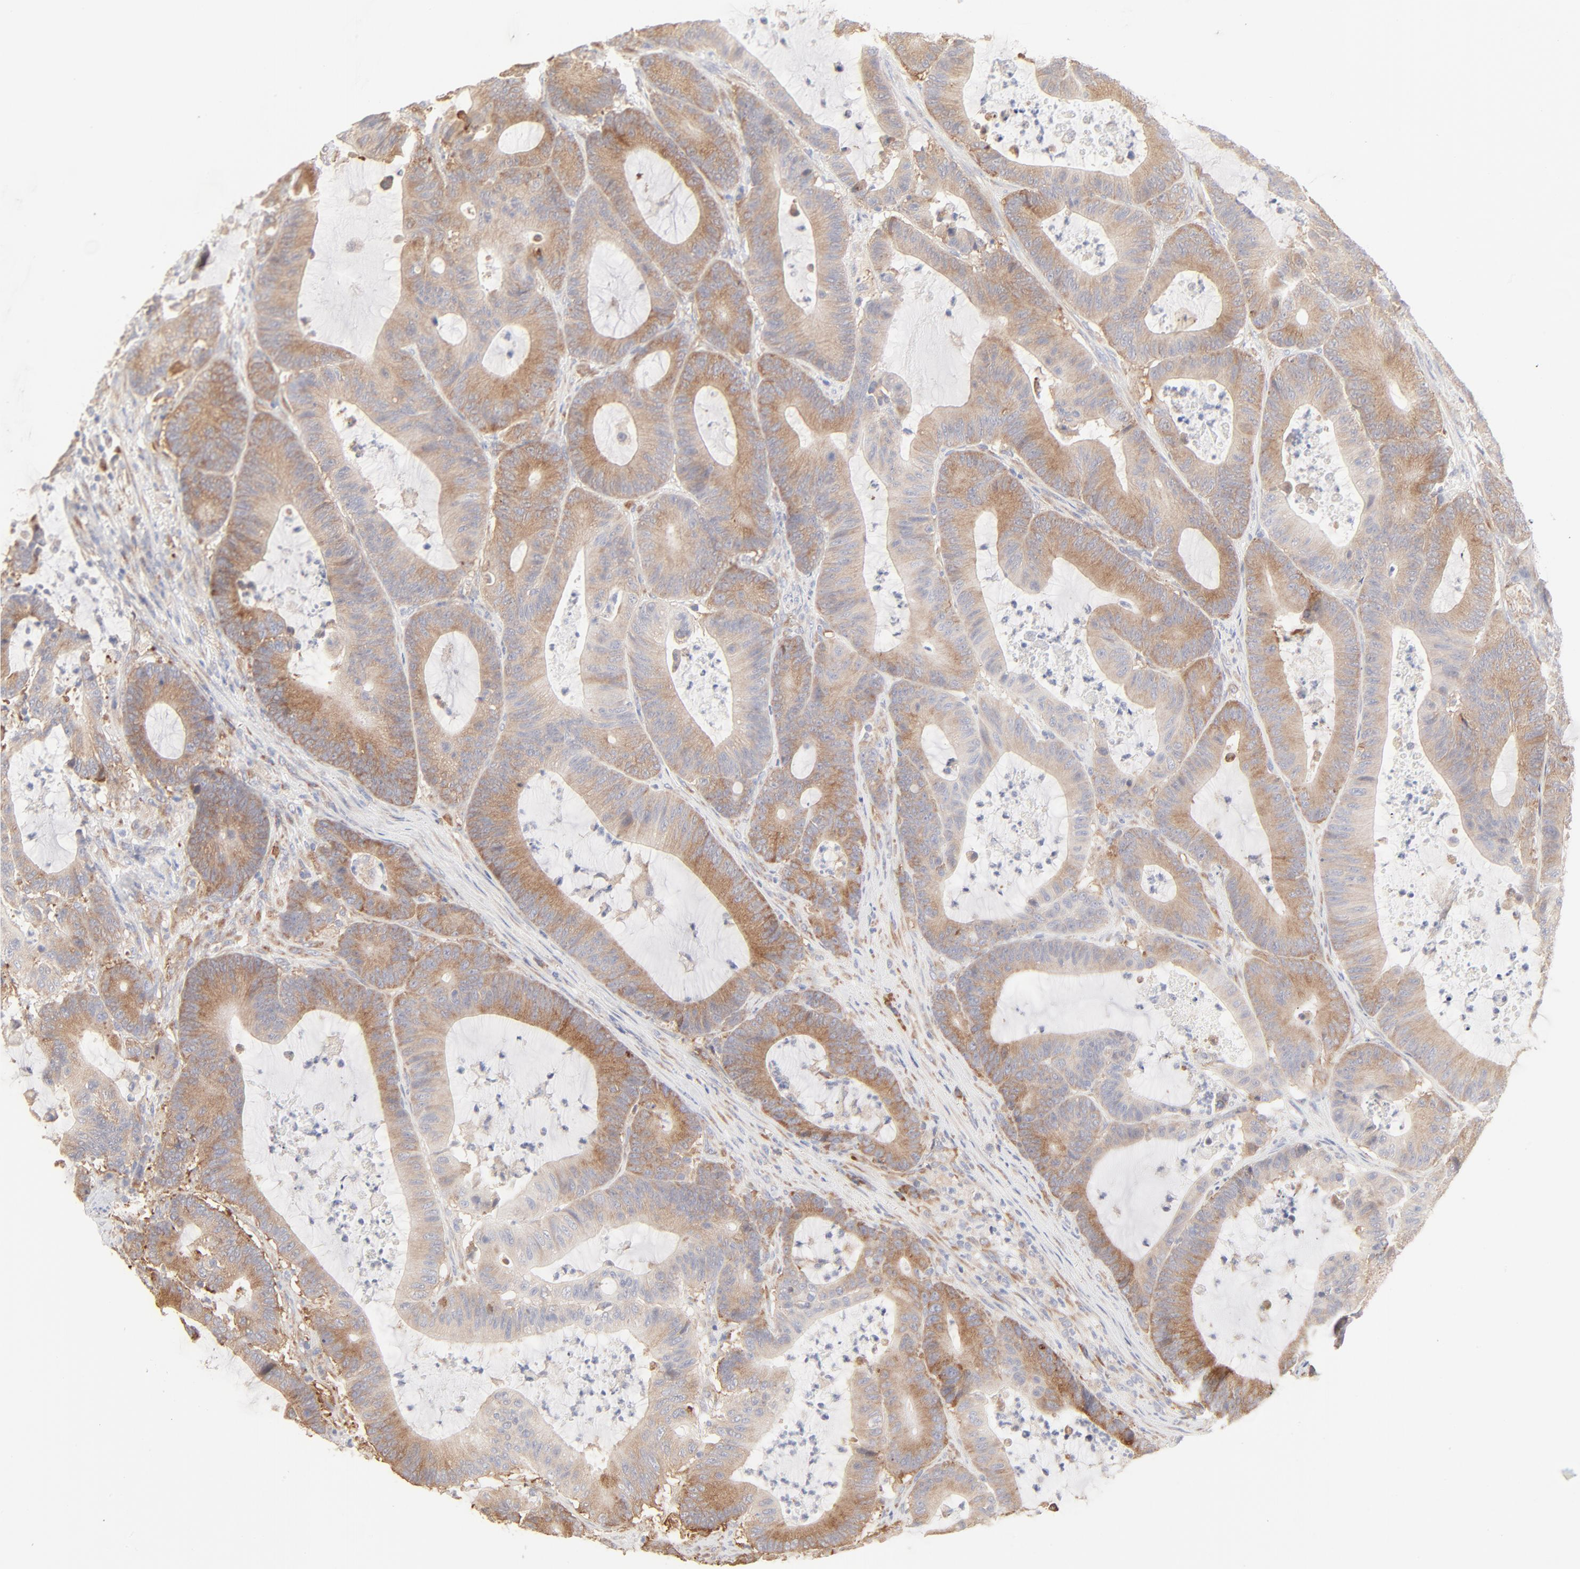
{"staining": {"intensity": "moderate", "quantity": ">75%", "location": "cytoplasmic/membranous"}, "tissue": "colorectal cancer", "cell_type": "Tumor cells", "image_type": "cancer", "snomed": [{"axis": "morphology", "description": "Adenocarcinoma, NOS"}, {"axis": "topography", "description": "Colon"}], "caption": "Colorectal adenocarcinoma stained for a protein (brown) displays moderate cytoplasmic/membranous positive expression in about >75% of tumor cells.", "gene": "RPS21", "patient": {"sex": "female", "age": 84}}